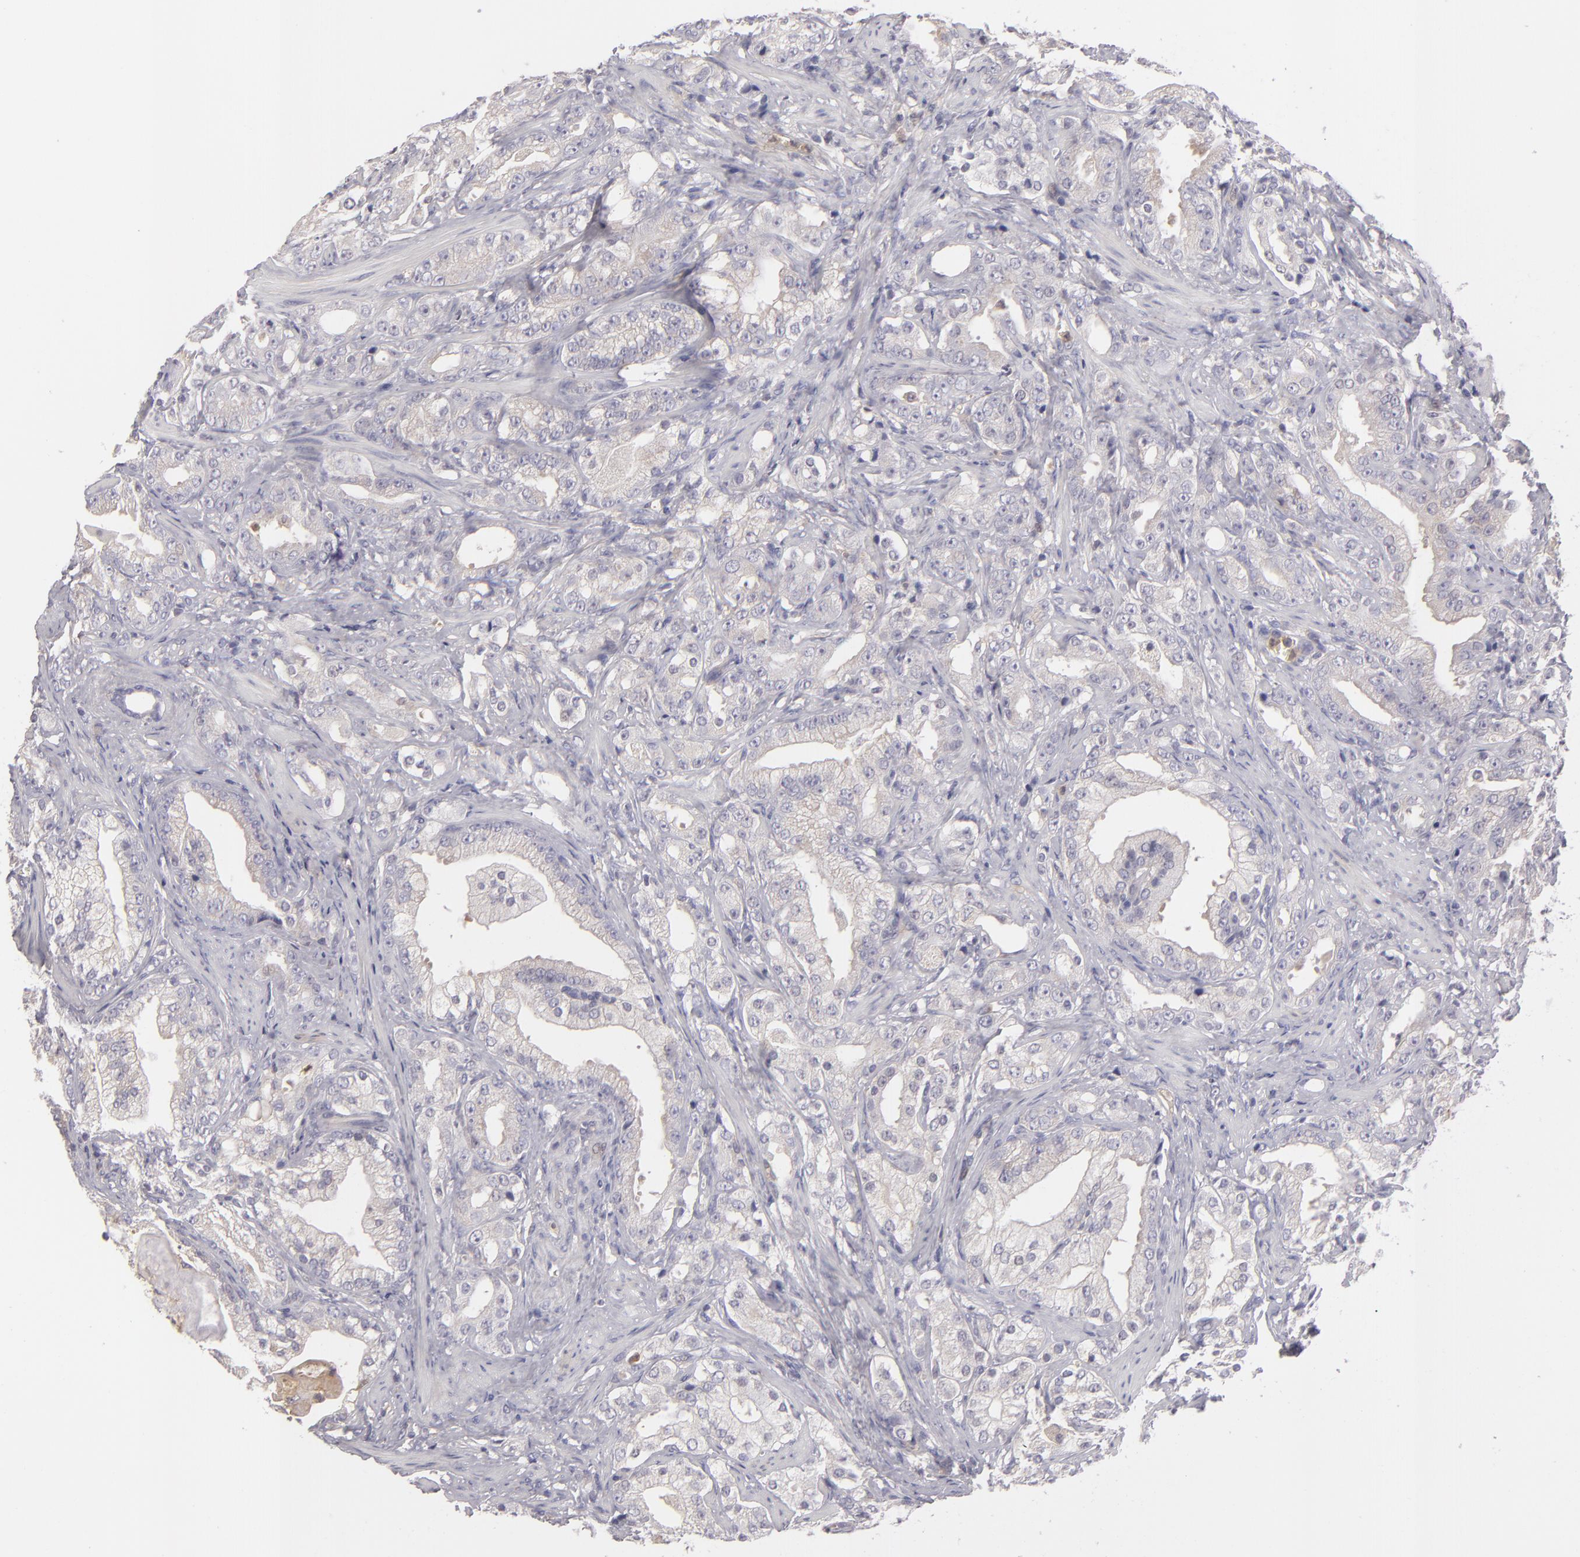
{"staining": {"intensity": "weak", "quantity": ">75%", "location": "cytoplasmic/membranous"}, "tissue": "prostate cancer", "cell_type": "Tumor cells", "image_type": "cancer", "snomed": [{"axis": "morphology", "description": "Adenocarcinoma, Low grade"}, {"axis": "topography", "description": "Prostate"}], "caption": "DAB immunohistochemical staining of prostate adenocarcinoma (low-grade) shows weak cytoplasmic/membranous protein expression in approximately >75% of tumor cells.", "gene": "MMP10", "patient": {"sex": "male", "age": 59}}